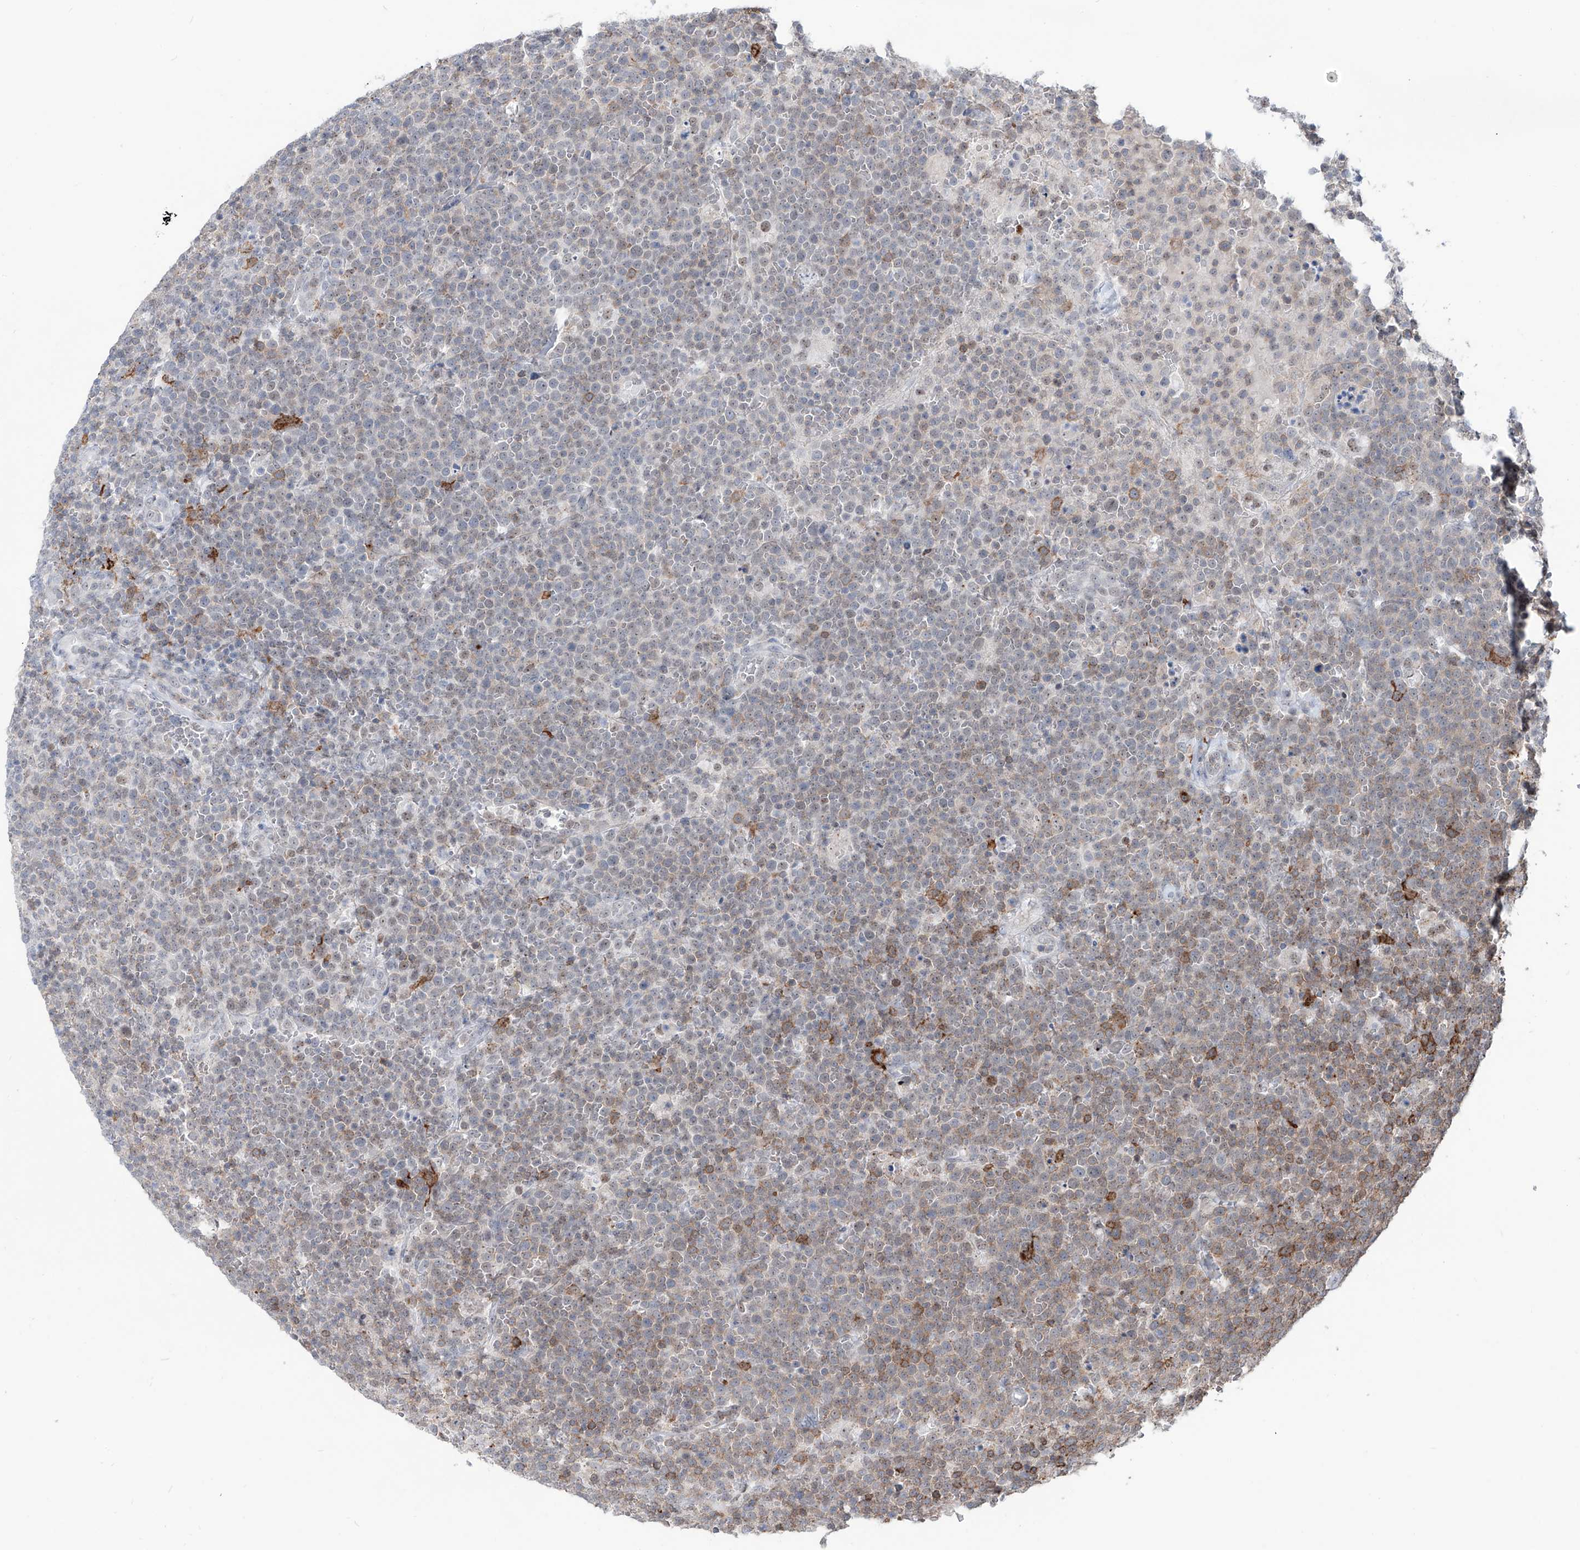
{"staining": {"intensity": "weak", "quantity": "25%-75%", "location": "cytoplasmic/membranous"}, "tissue": "lymphoma", "cell_type": "Tumor cells", "image_type": "cancer", "snomed": [{"axis": "morphology", "description": "Malignant lymphoma, non-Hodgkin's type, High grade"}, {"axis": "topography", "description": "Lymph node"}], "caption": "A low amount of weak cytoplasmic/membranous expression is present in approximately 25%-75% of tumor cells in malignant lymphoma, non-Hodgkin's type (high-grade) tissue. The staining is performed using DAB brown chromogen to label protein expression. The nuclei are counter-stained blue using hematoxylin.", "gene": "ZBTB48", "patient": {"sex": "male", "age": 61}}